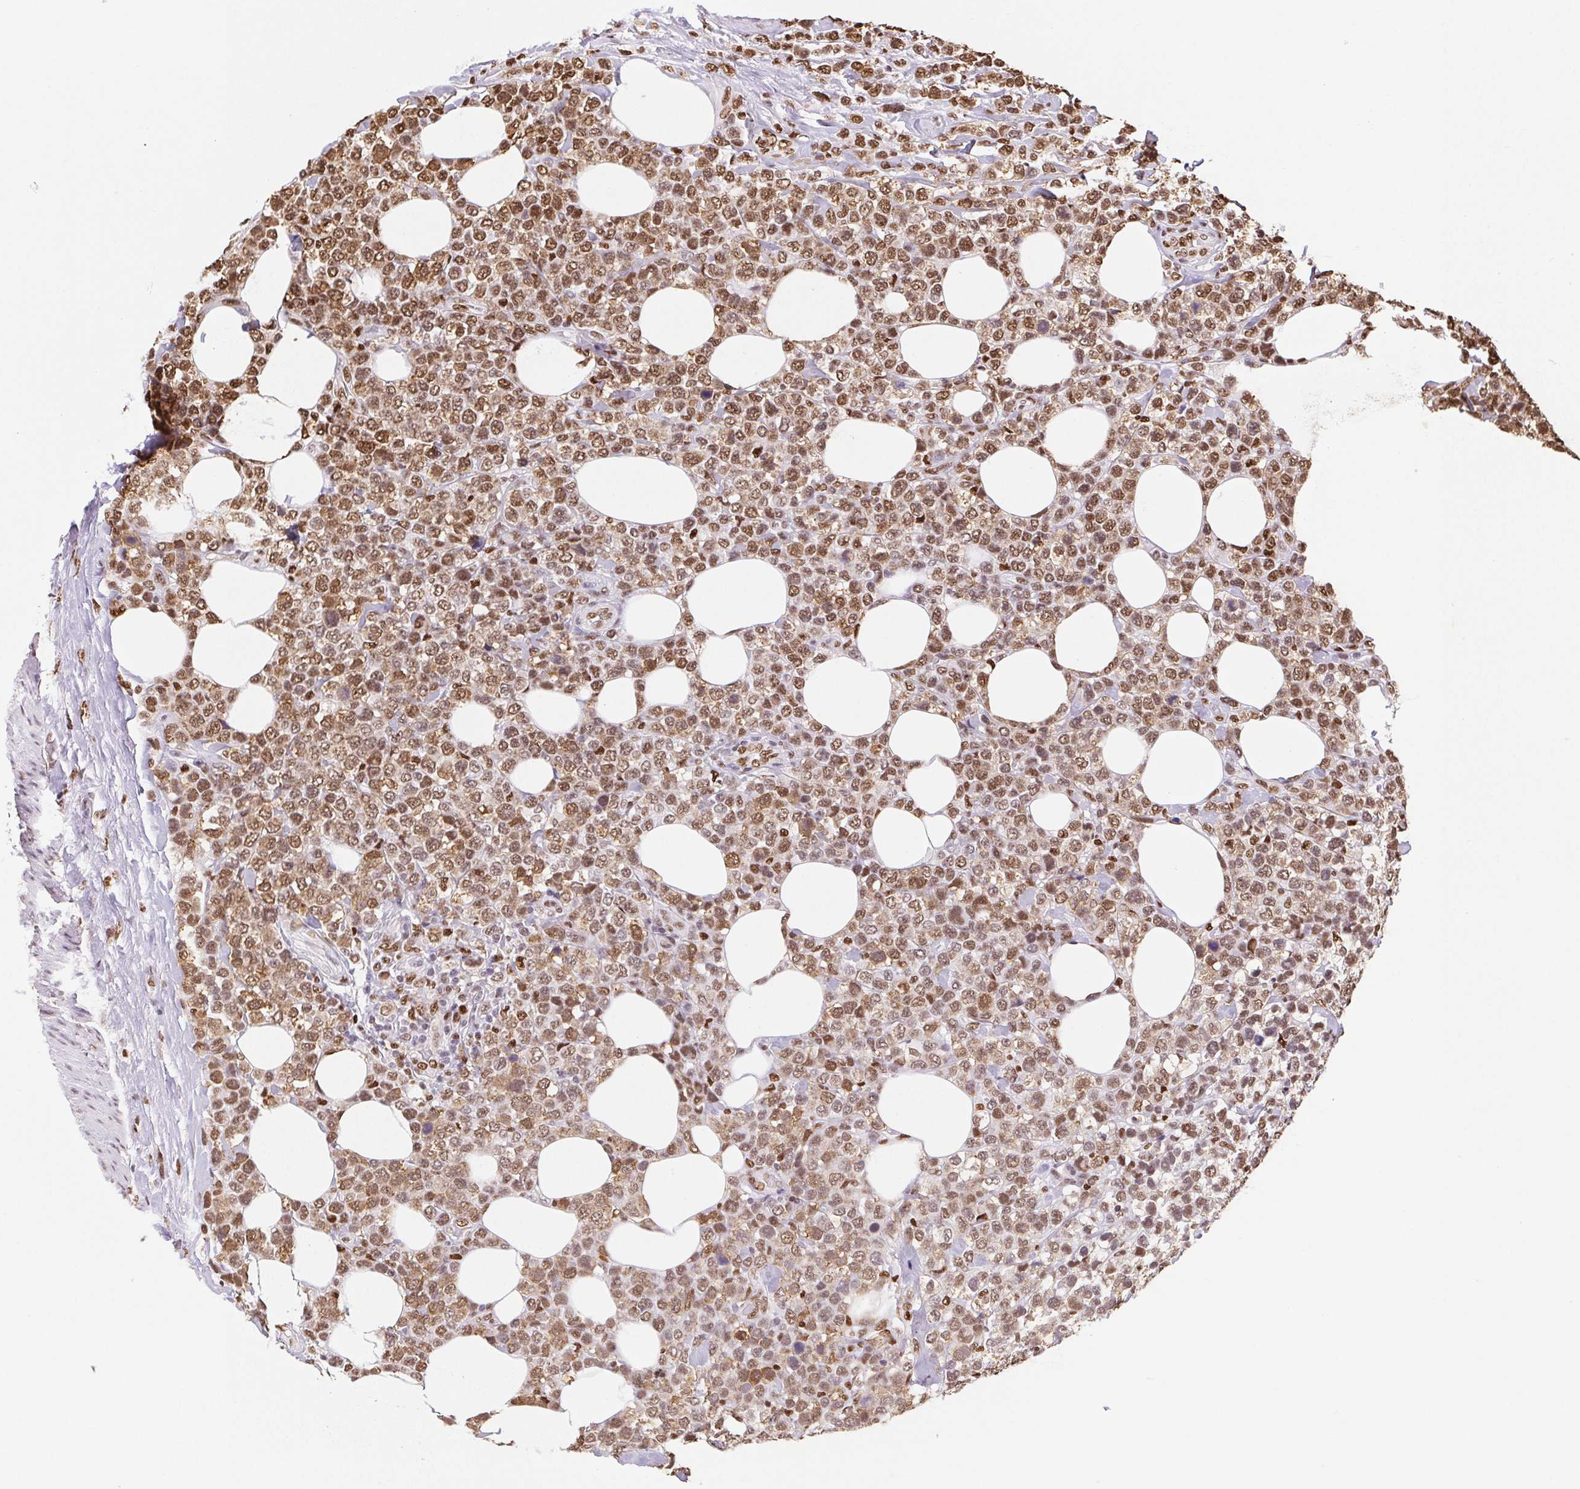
{"staining": {"intensity": "moderate", "quantity": ">75%", "location": "nuclear"}, "tissue": "lymphoma", "cell_type": "Tumor cells", "image_type": "cancer", "snomed": [{"axis": "morphology", "description": "Malignant lymphoma, non-Hodgkin's type, High grade"}, {"axis": "topography", "description": "Soft tissue"}], "caption": "Lymphoma tissue reveals moderate nuclear positivity in about >75% of tumor cells, visualized by immunohistochemistry. (brown staining indicates protein expression, while blue staining denotes nuclei).", "gene": "SET", "patient": {"sex": "female", "age": 56}}